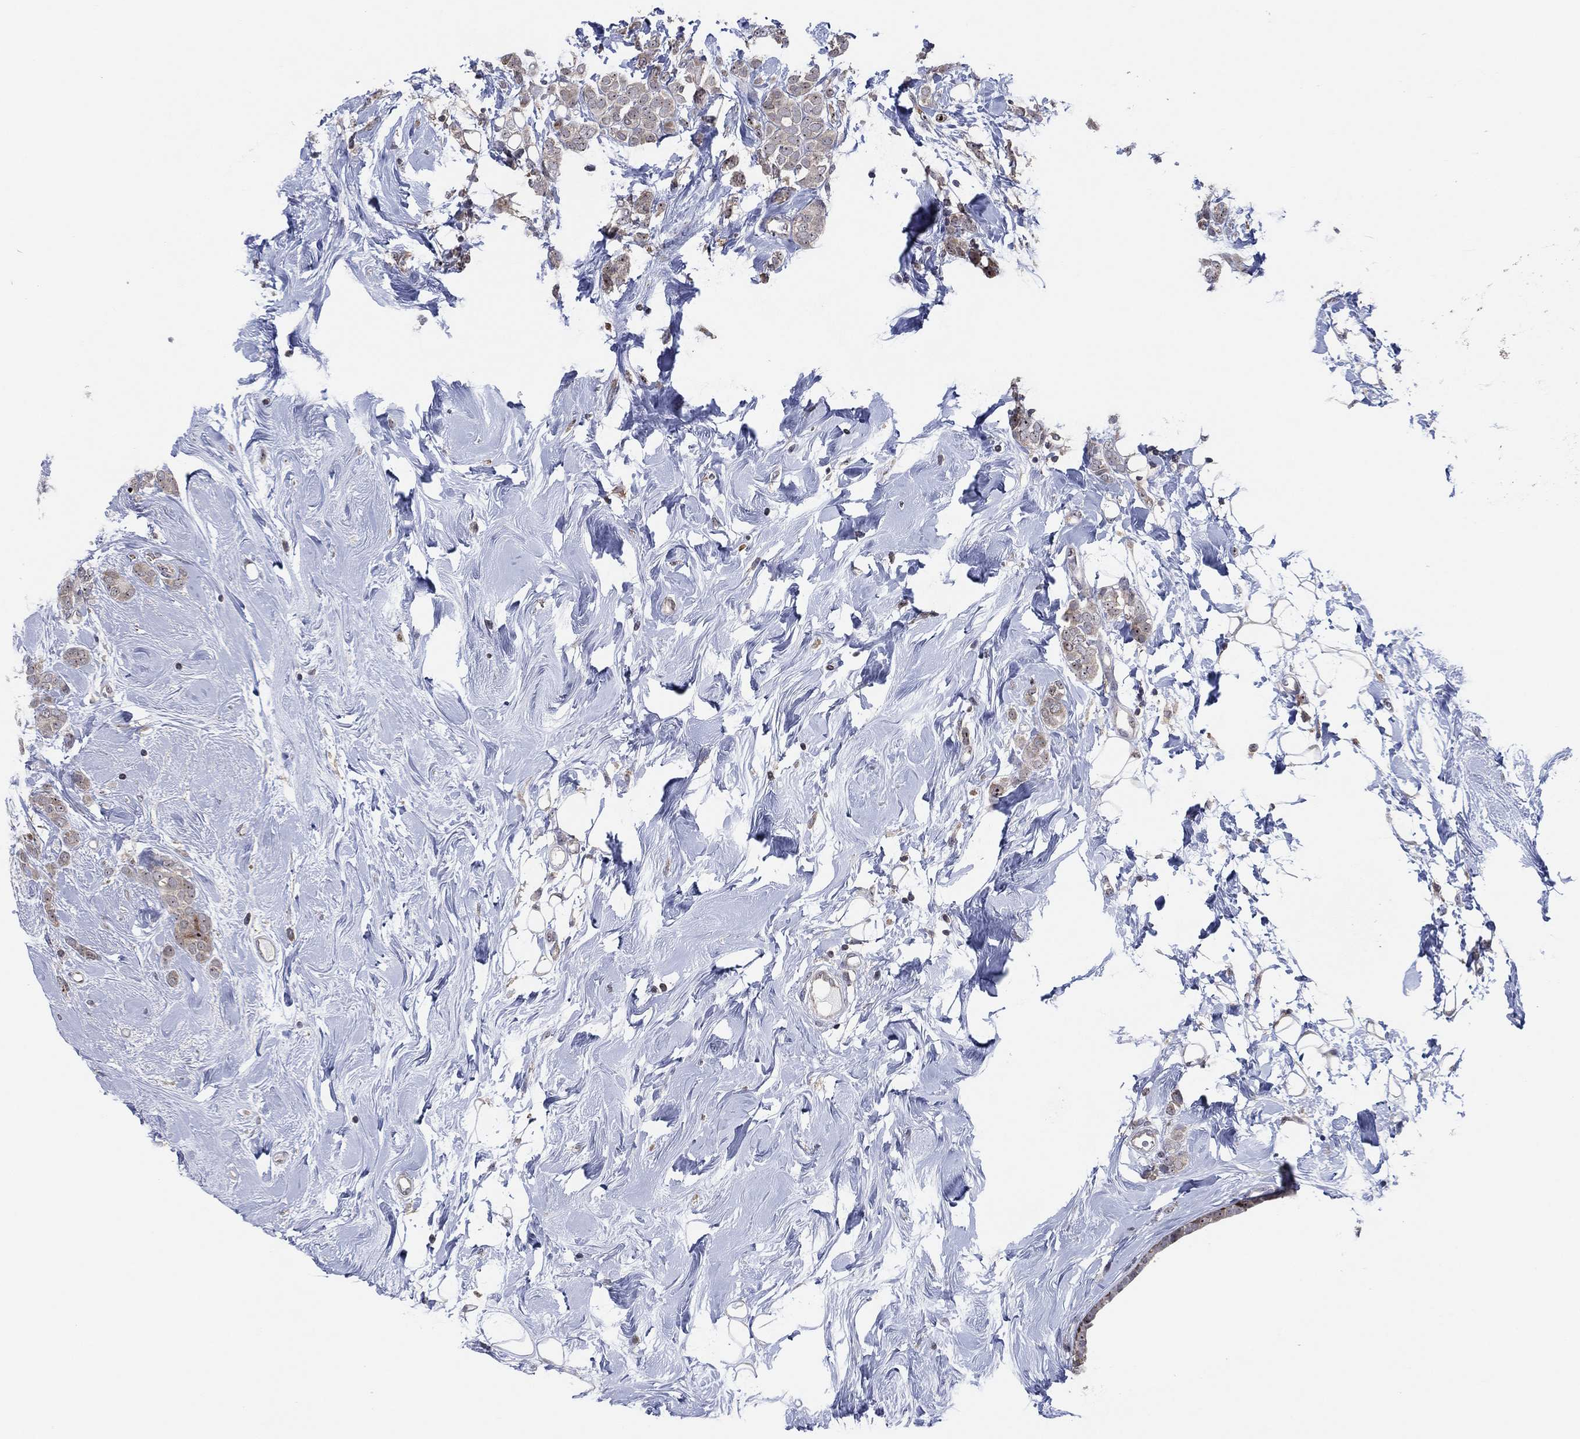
{"staining": {"intensity": "negative", "quantity": "none", "location": "none"}, "tissue": "breast cancer", "cell_type": "Tumor cells", "image_type": "cancer", "snomed": [{"axis": "morphology", "description": "Lobular carcinoma"}, {"axis": "topography", "description": "Breast"}], "caption": "Image shows no significant protein positivity in tumor cells of breast cancer (lobular carcinoma).", "gene": "FAM104A", "patient": {"sex": "female", "age": 49}}